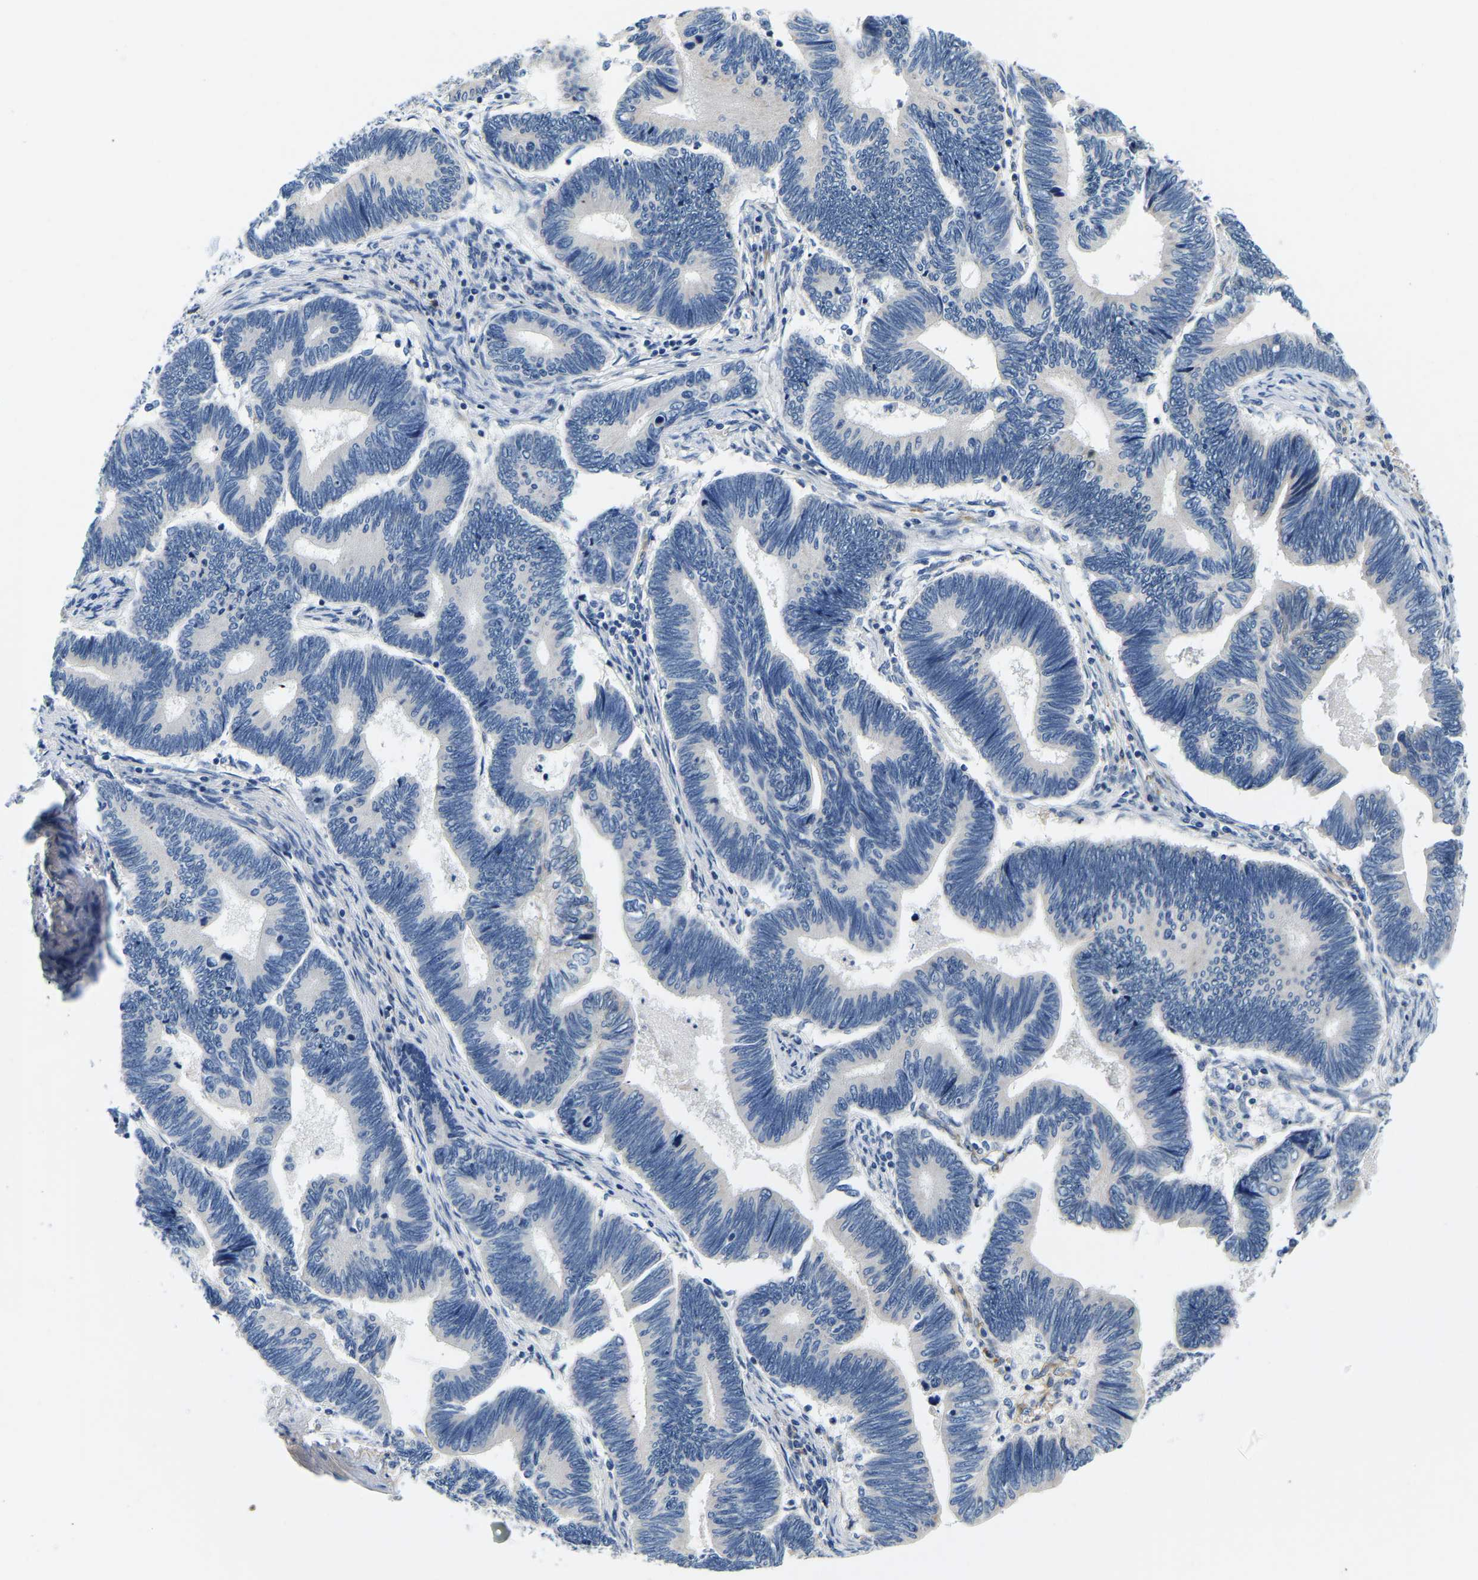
{"staining": {"intensity": "negative", "quantity": "none", "location": "none"}, "tissue": "pancreatic cancer", "cell_type": "Tumor cells", "image_type": "cancer", "snomed": [{"axis": "morphology", "description": "Adenocarcinoma, NOS"}, {"axis": "topography", "description": "Pancreas"}], "caption": "DAB (3,3'-diaminobenzidine) immunohistochemical staining of human adenocarcinoma (pancreatic) exhibits no significant positivity in tumor cells.", "gene": "LIAS", "patient": {"sex": "female", "age": 70}}